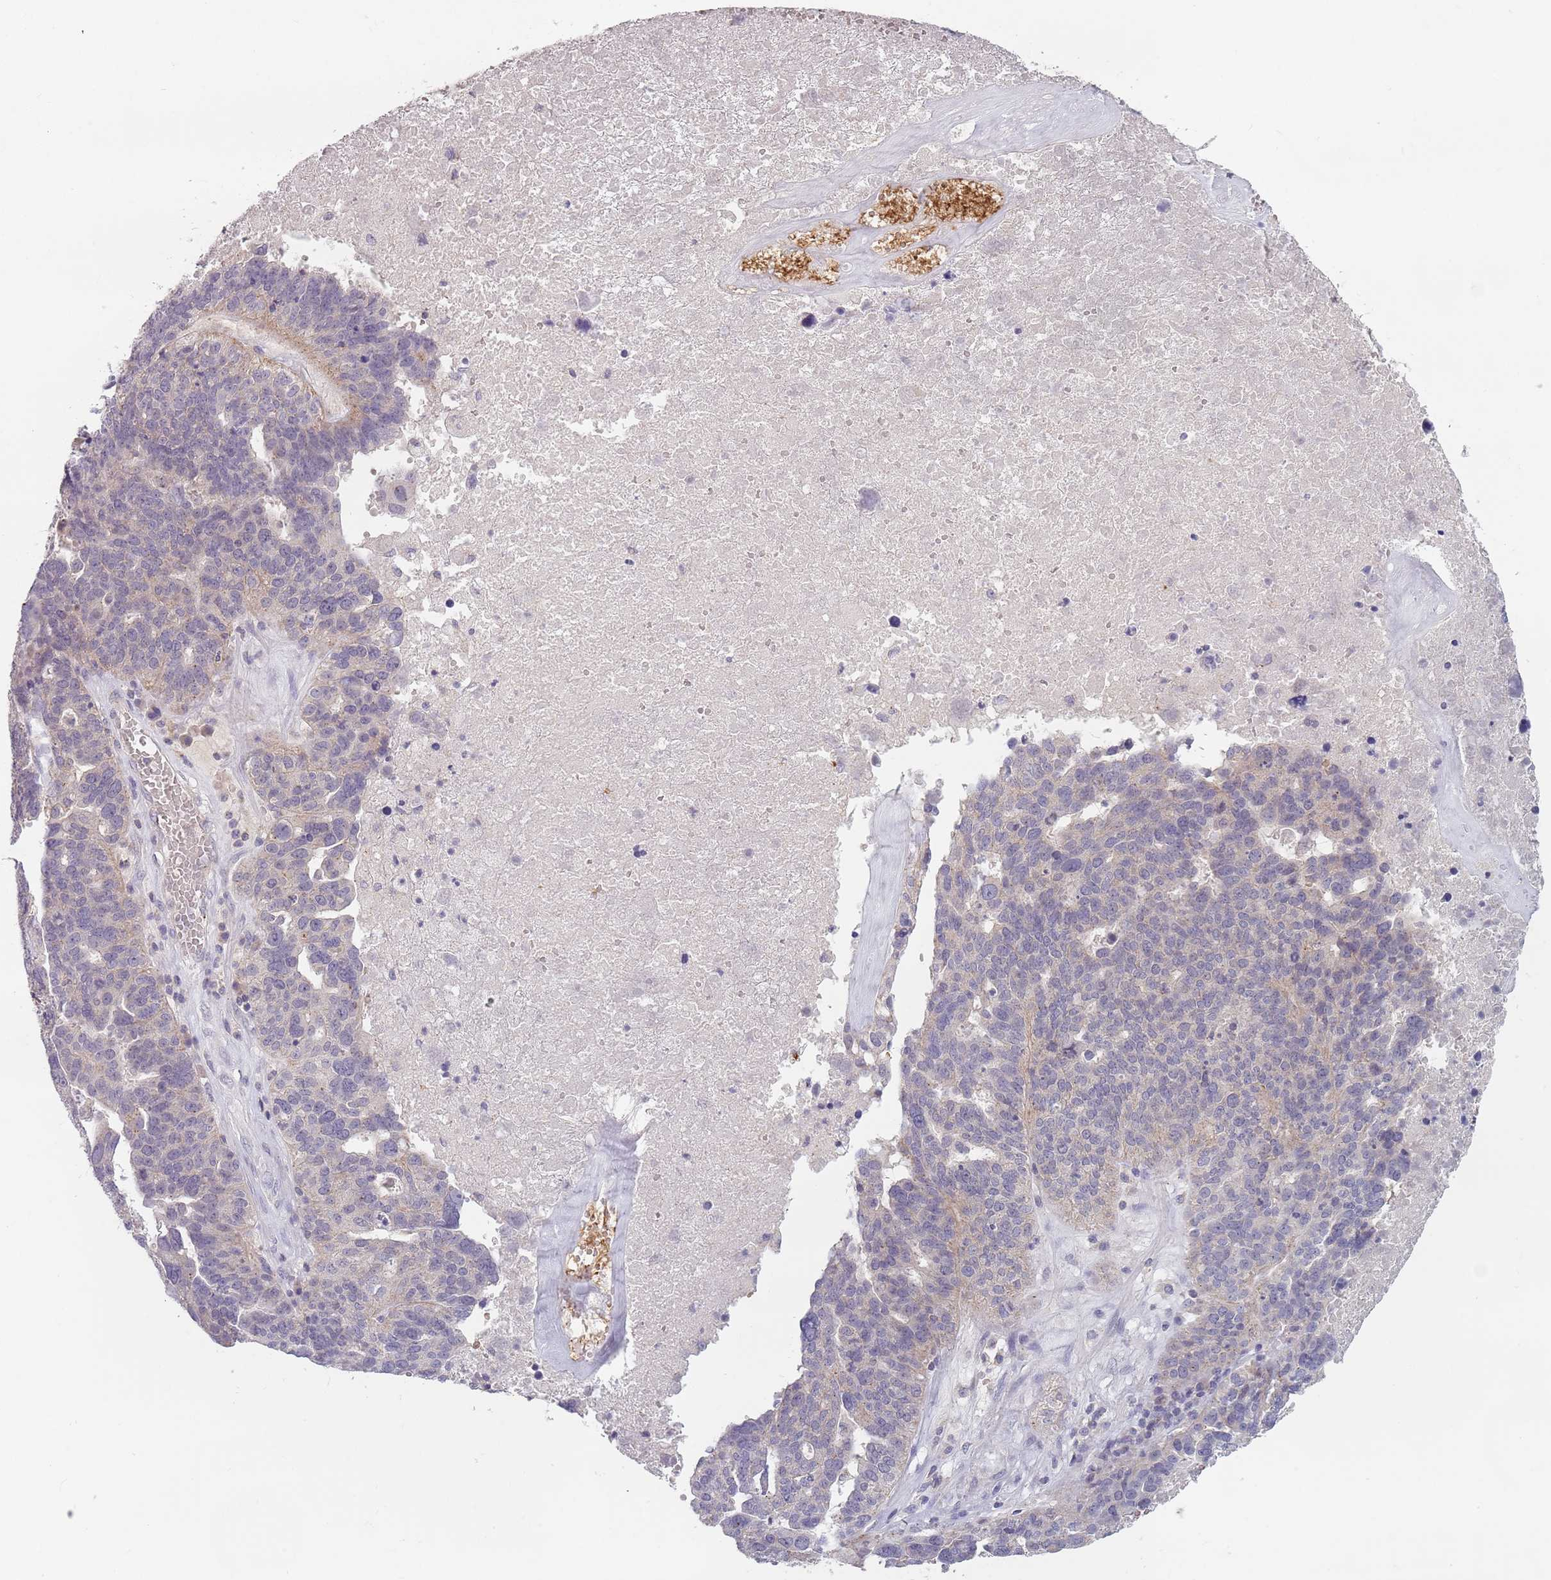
{"staining": {"intensity": "negative", "quantity": "none", "location": "none"}, "tissue": "ovarian cancer", "cell_type": "Tumor cells", "image_type": "cancer", "snomed": [{"axis": "morphology", "description": "Cystadenocarcinoma, serous, NOS"}, {"axis": "topography", "description": "Ovary"}], "caption": "This is an immunohistochemistry micrograph of human ovarian cancer (serous cystadenocarcinoma). There is no staining in tumor cells.", "gene": "ASB13", "patient": {"sex": "female", "age": 59}}